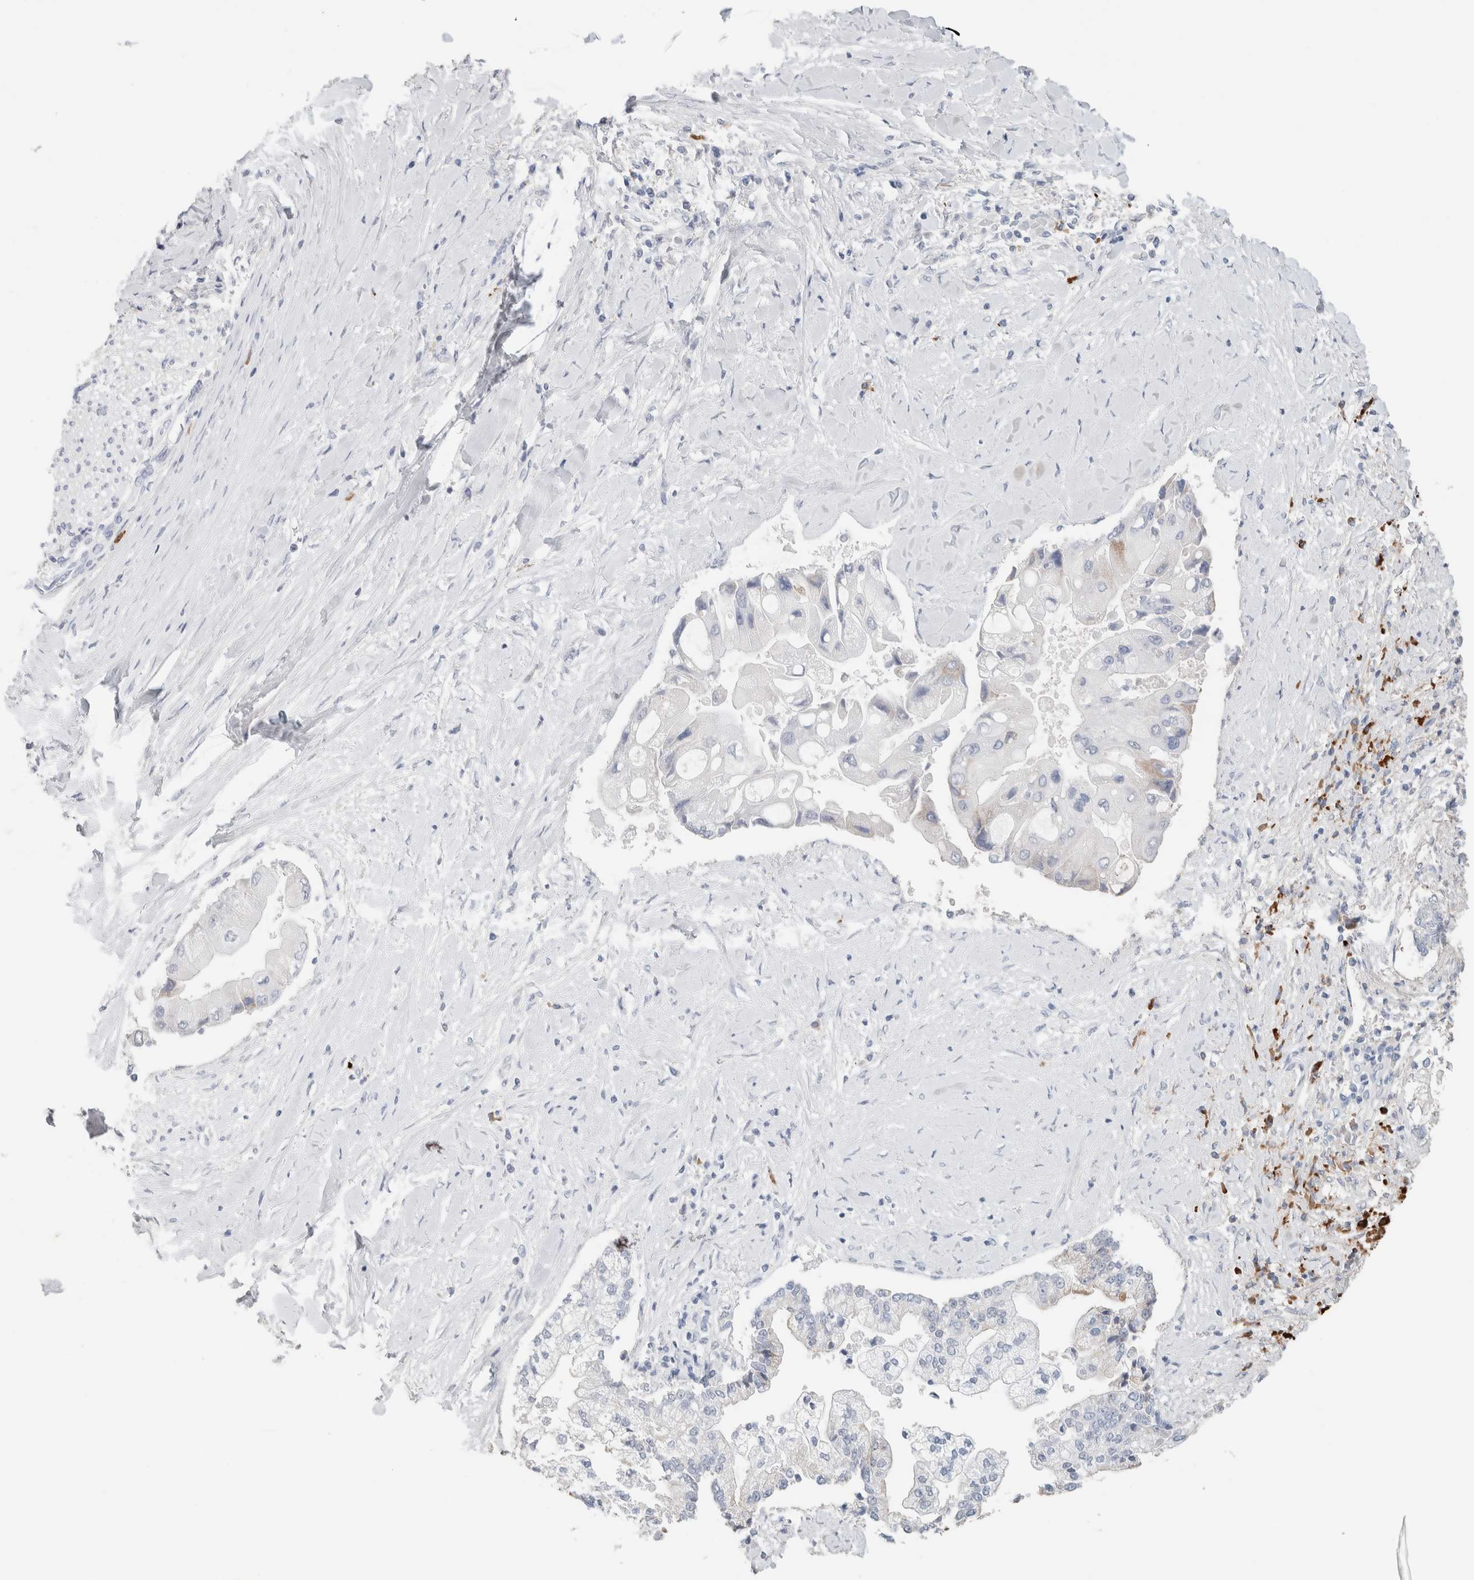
{"staining": {"intensity": "negative", "quantity": "none", "location": "none"}, "tissue": "liver cancer", "cell_type": "Tumor cells", "image_type": "cancer", "snomed": [{"axis": "morphology", "description": "Cholangiocarcinoma"}, {"axis": "topography", "description": "Liver"}], "caption": "This is an immunohistochemistry (IHC) image of liver cancer. There is no expression in tumor cells.", "gene": "IL6", "patient": {"sex": "male", "age": 50}}